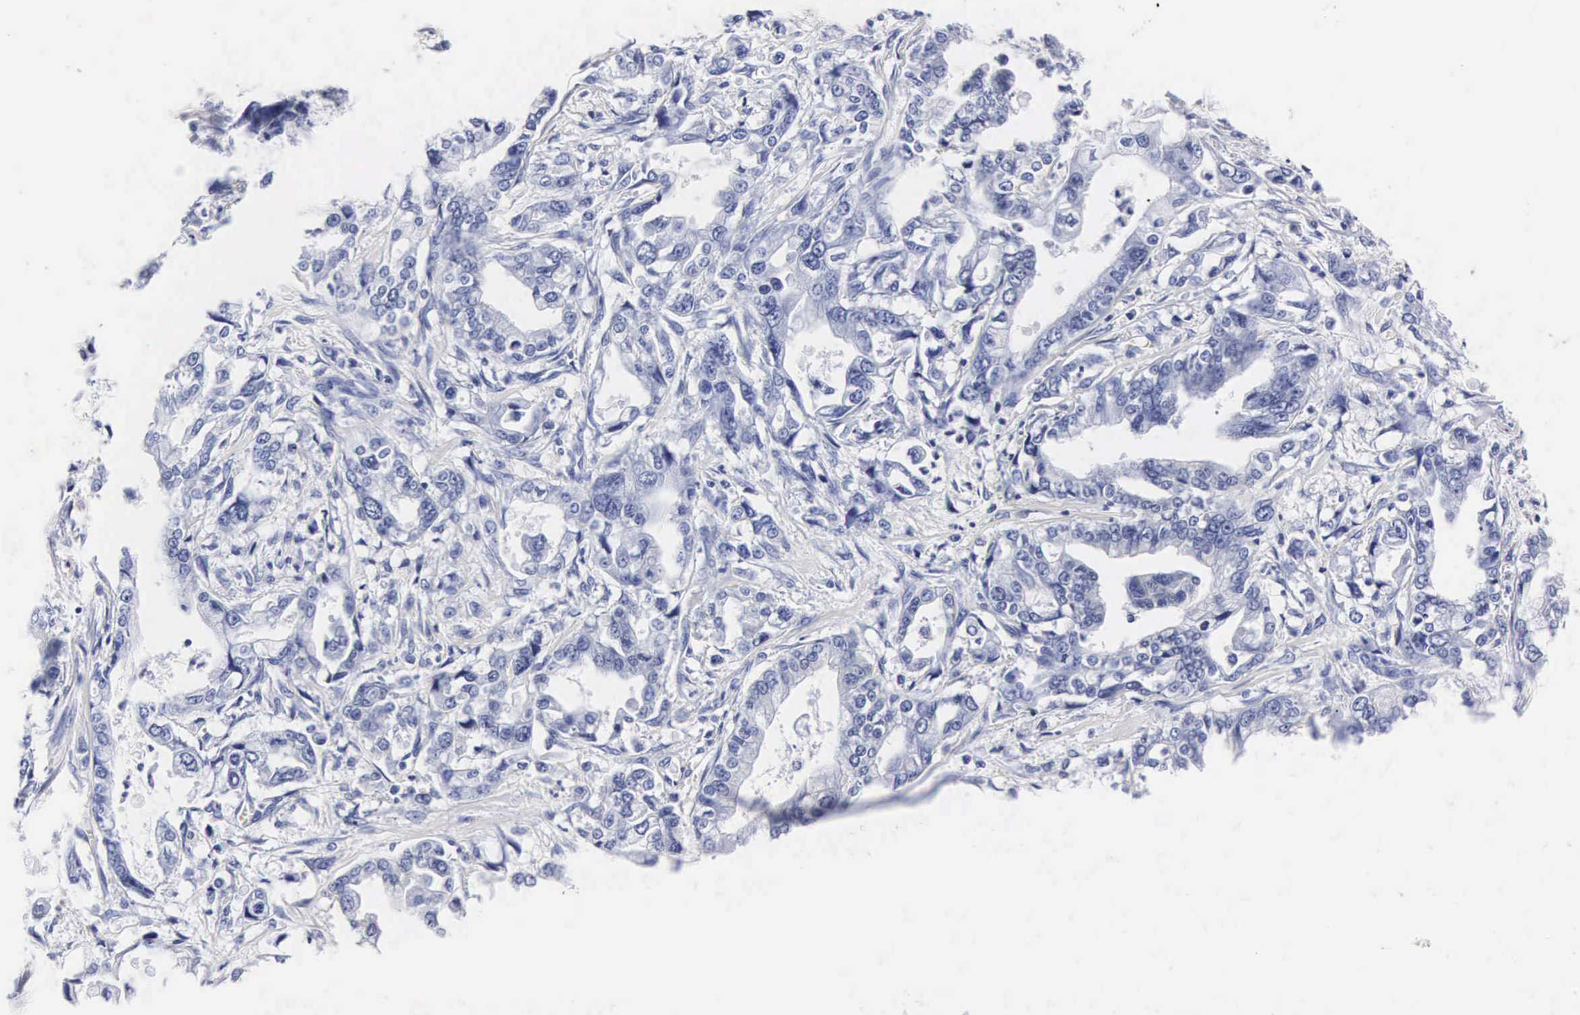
{"staining": {"intensity": "negative", "quantity": "none", "location": "none"}, "tissue": "stomach cancer", "cell_type": "Tumor cells", "image_type": "cancer", "snomed": [{"axis": "morphology", "description": "Adenocarcinoma, NOS"}, {"axis": "topography", "description": "Pancreas"}, {"axis": "topography", "description": "Stomach, upper"}], "caption": "Human stomach cancer stained for a protein using immunohistochemistry demonstrates no staining in tumor cells.", "gene": "ENO2", "patient": {"sex": "male", "age": 77}}